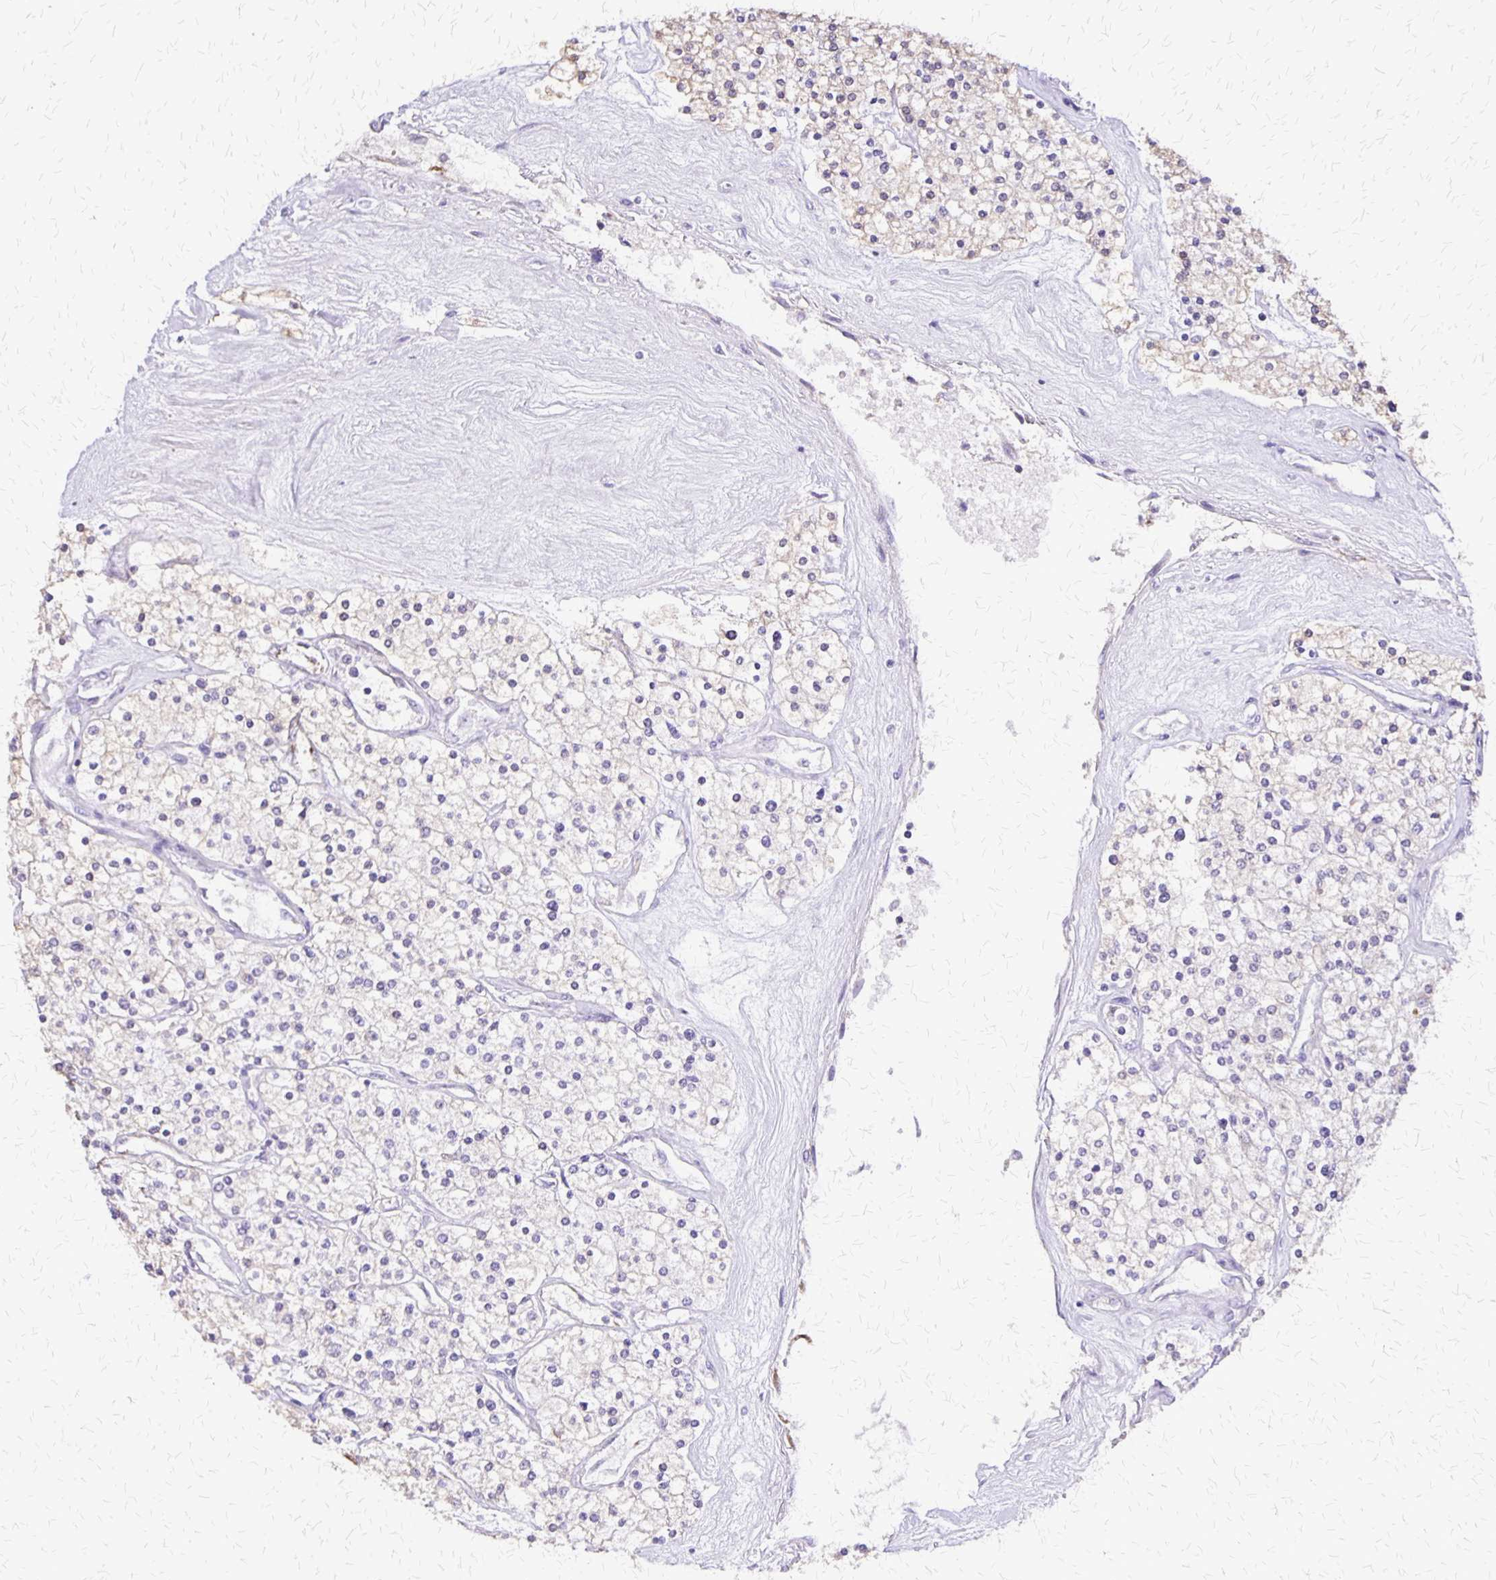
{"staining": {"intensity": "negative", "quantity": "none", "location": "none"}, "tissue": "renal cancer", "cell_type": "Tumor cells", "image_type": "cancer", "snomed": [{"axis": "morphology", "description": "Adenocarcinoma, NOS"}, {"axis": "topography", "description": "Kidney"}], "caption": "Immunohistochemistry (IHC) micrograph of renal adenocarcinoma stained for a protein (brown), which exhibits no expression in tumor cells.", "gene": "SI", "patient": {"sex": "male", "age": 80}}